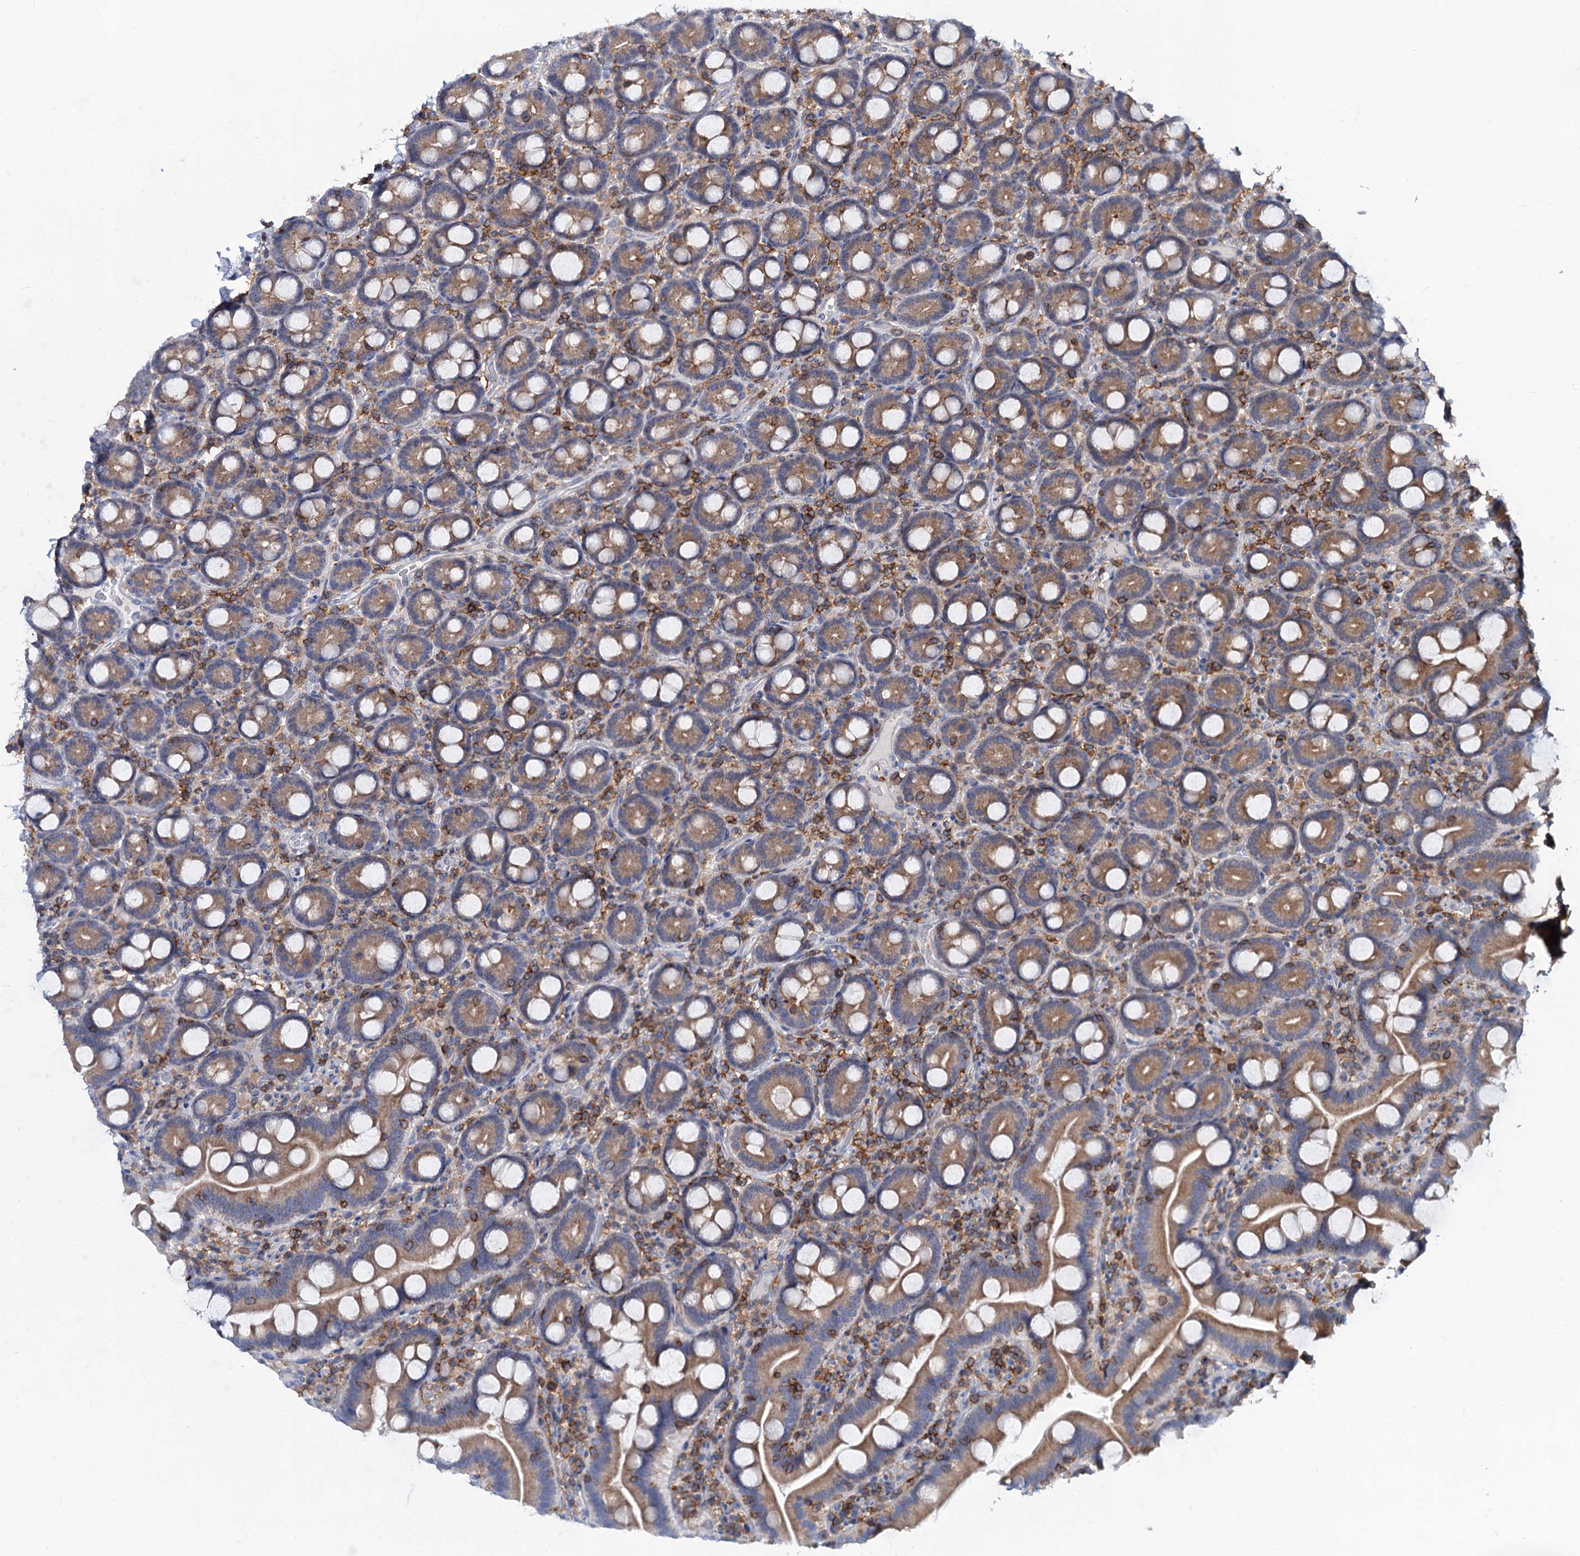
{"staining": {"intensity": "moderate", "quantity": "25%-75%", "location": "cytoplasmic/membranous"}, "tissue": "duodenum", "cell_type": "Glandular cells", "image_type": "normal", "snomed": [{"axis": "morphology", "description": "Normal tissue, NOS"}, {"axis": "topography", "description": "Duodenum"}], "caption": "The photomicrograph displays staining of benign duodenum, revealing moderate cytoplasmic/membranous protein staining (brown color) within glandular cells.", "gene": "LRCH4", "patient": {"sex": "male", "age": 55}}